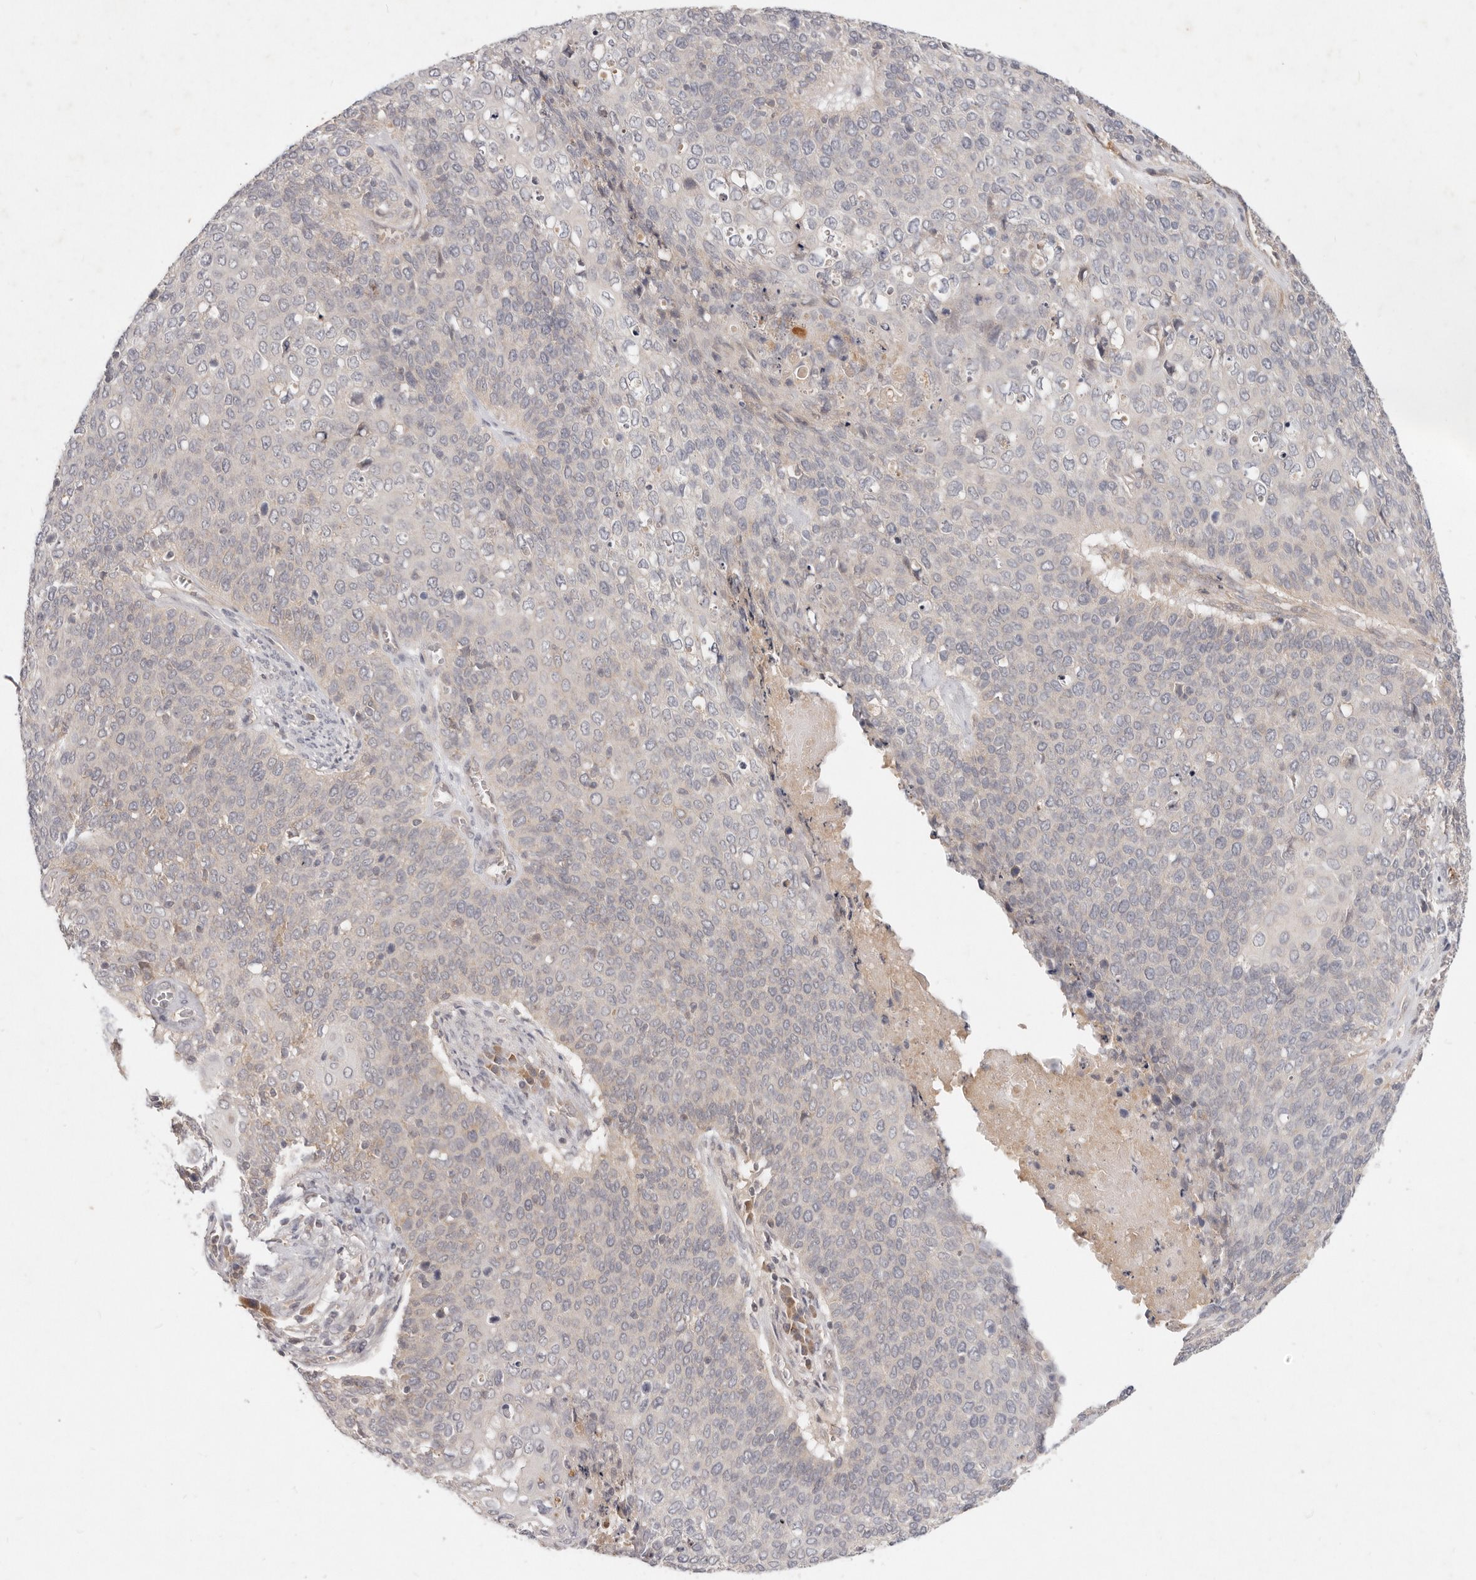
{"staining": {"intensity": "negative", "quantity": "none", "location": "none"}, "tissue": "cervical cancer", "cell_type": "Tumor cells", "image_type": "cancer", "snomed": [{"axis": "morphology", "description": "Squamous cell carcinoma, NOS"}, {"axis": "topography", "description": "Cervix"}], "caption": "The histopathology image exhibits no staining of tumor cells in cervical squamous cell carcinoma.", "gene": "USP49", "patient": {"sex": "female", "age": 39}}